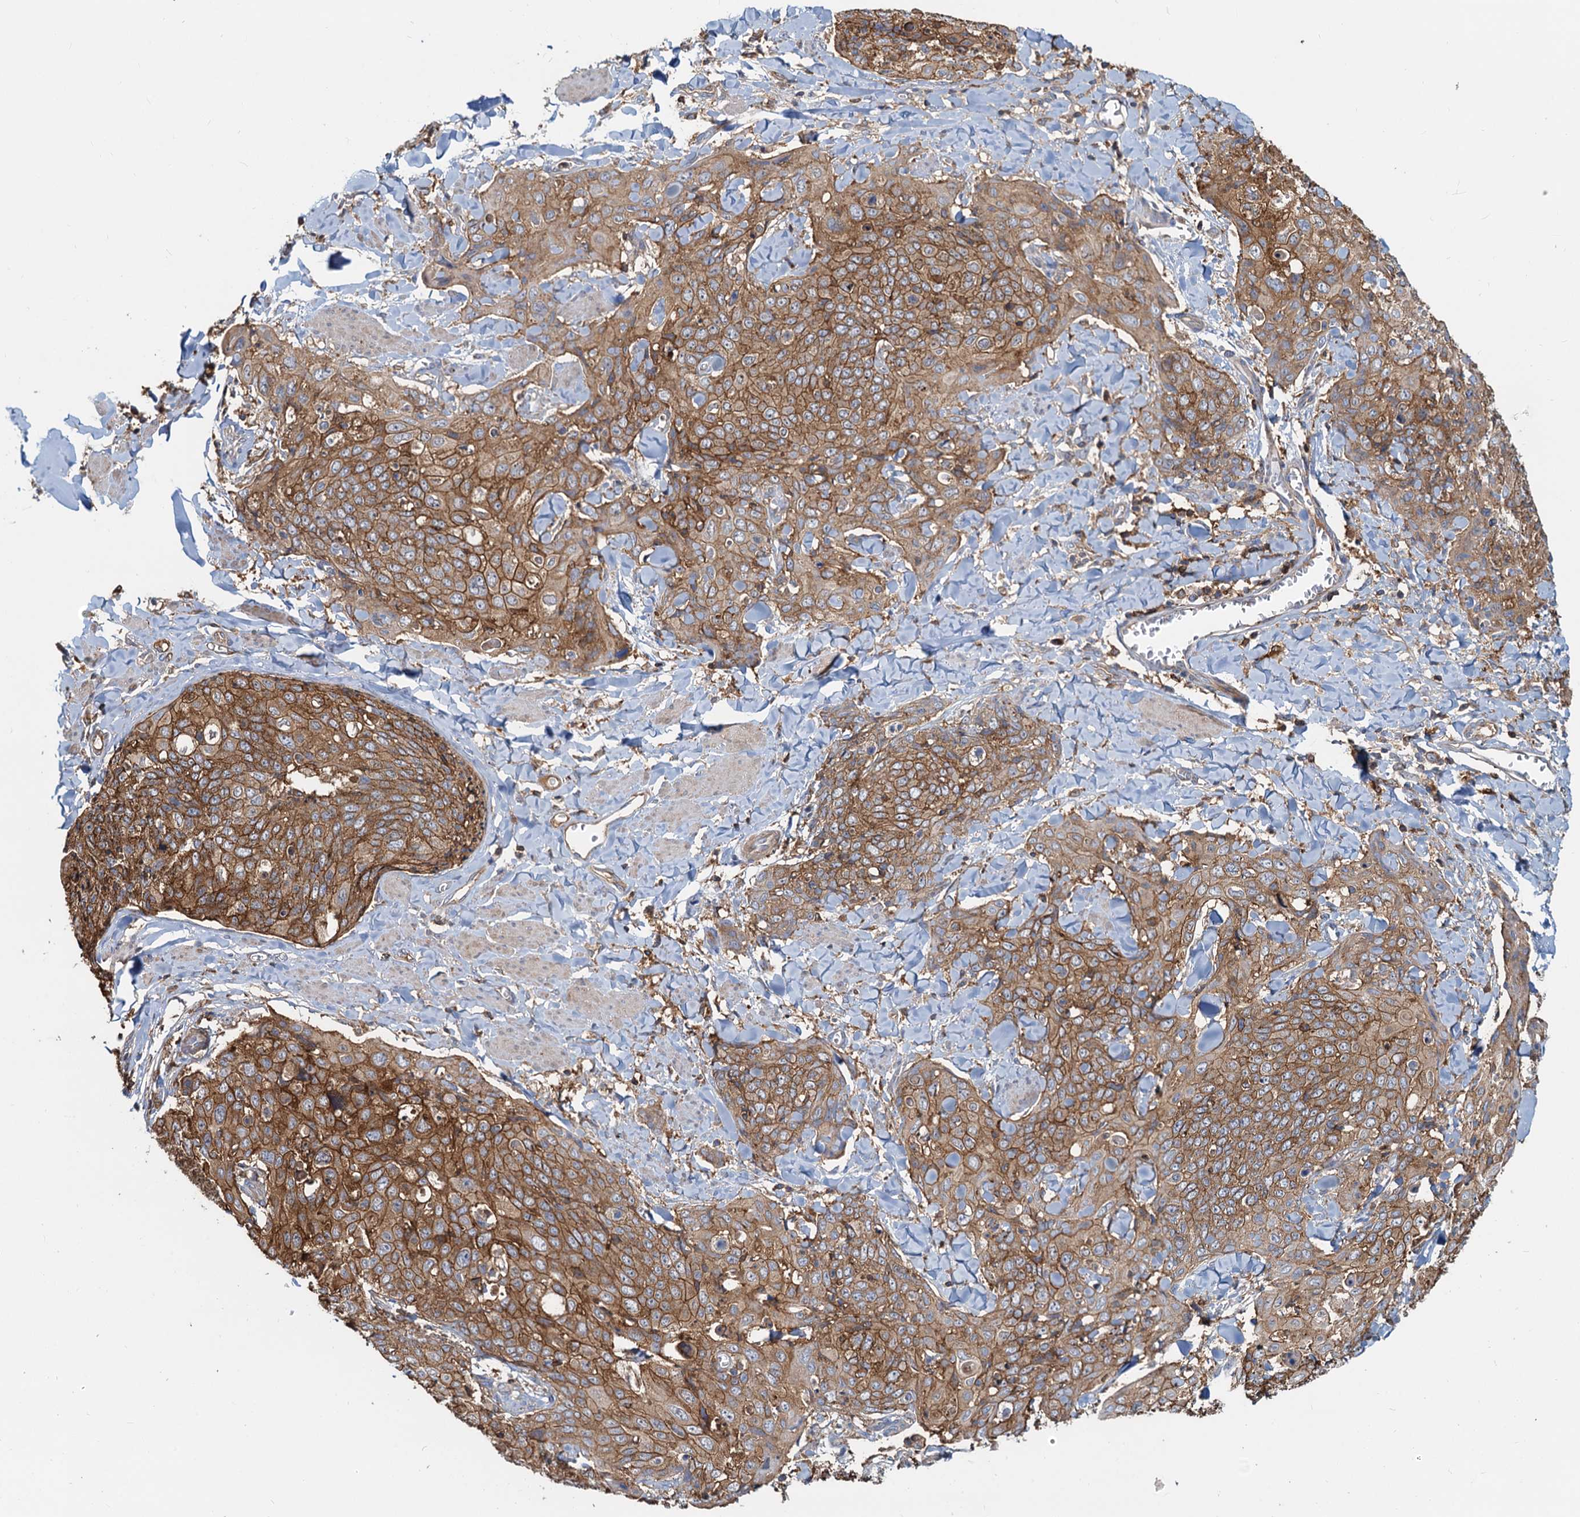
{"staining": {"intensity": "moderate", "quantity": ">75%", "location": "cytoplasmic/membranous"}, "tissue": "skin cancer", "cell_type": "Tumor cells", "image_type": "cancer", "snomed": [{"axis": "morphology", "description": "Squamous cell carcinoma, NOS"}, {"axis": "topography", "description": "Skin"}, {"axis": "topography", "description": "Vulva"}], "caption": "Skin cancer stained with IHC demonstrates moderate cytoplasmic/membranous positivity in about >75% of tumor cells.", "gene": "LNX2", "patient": {"sex": "female", "age": 85}}